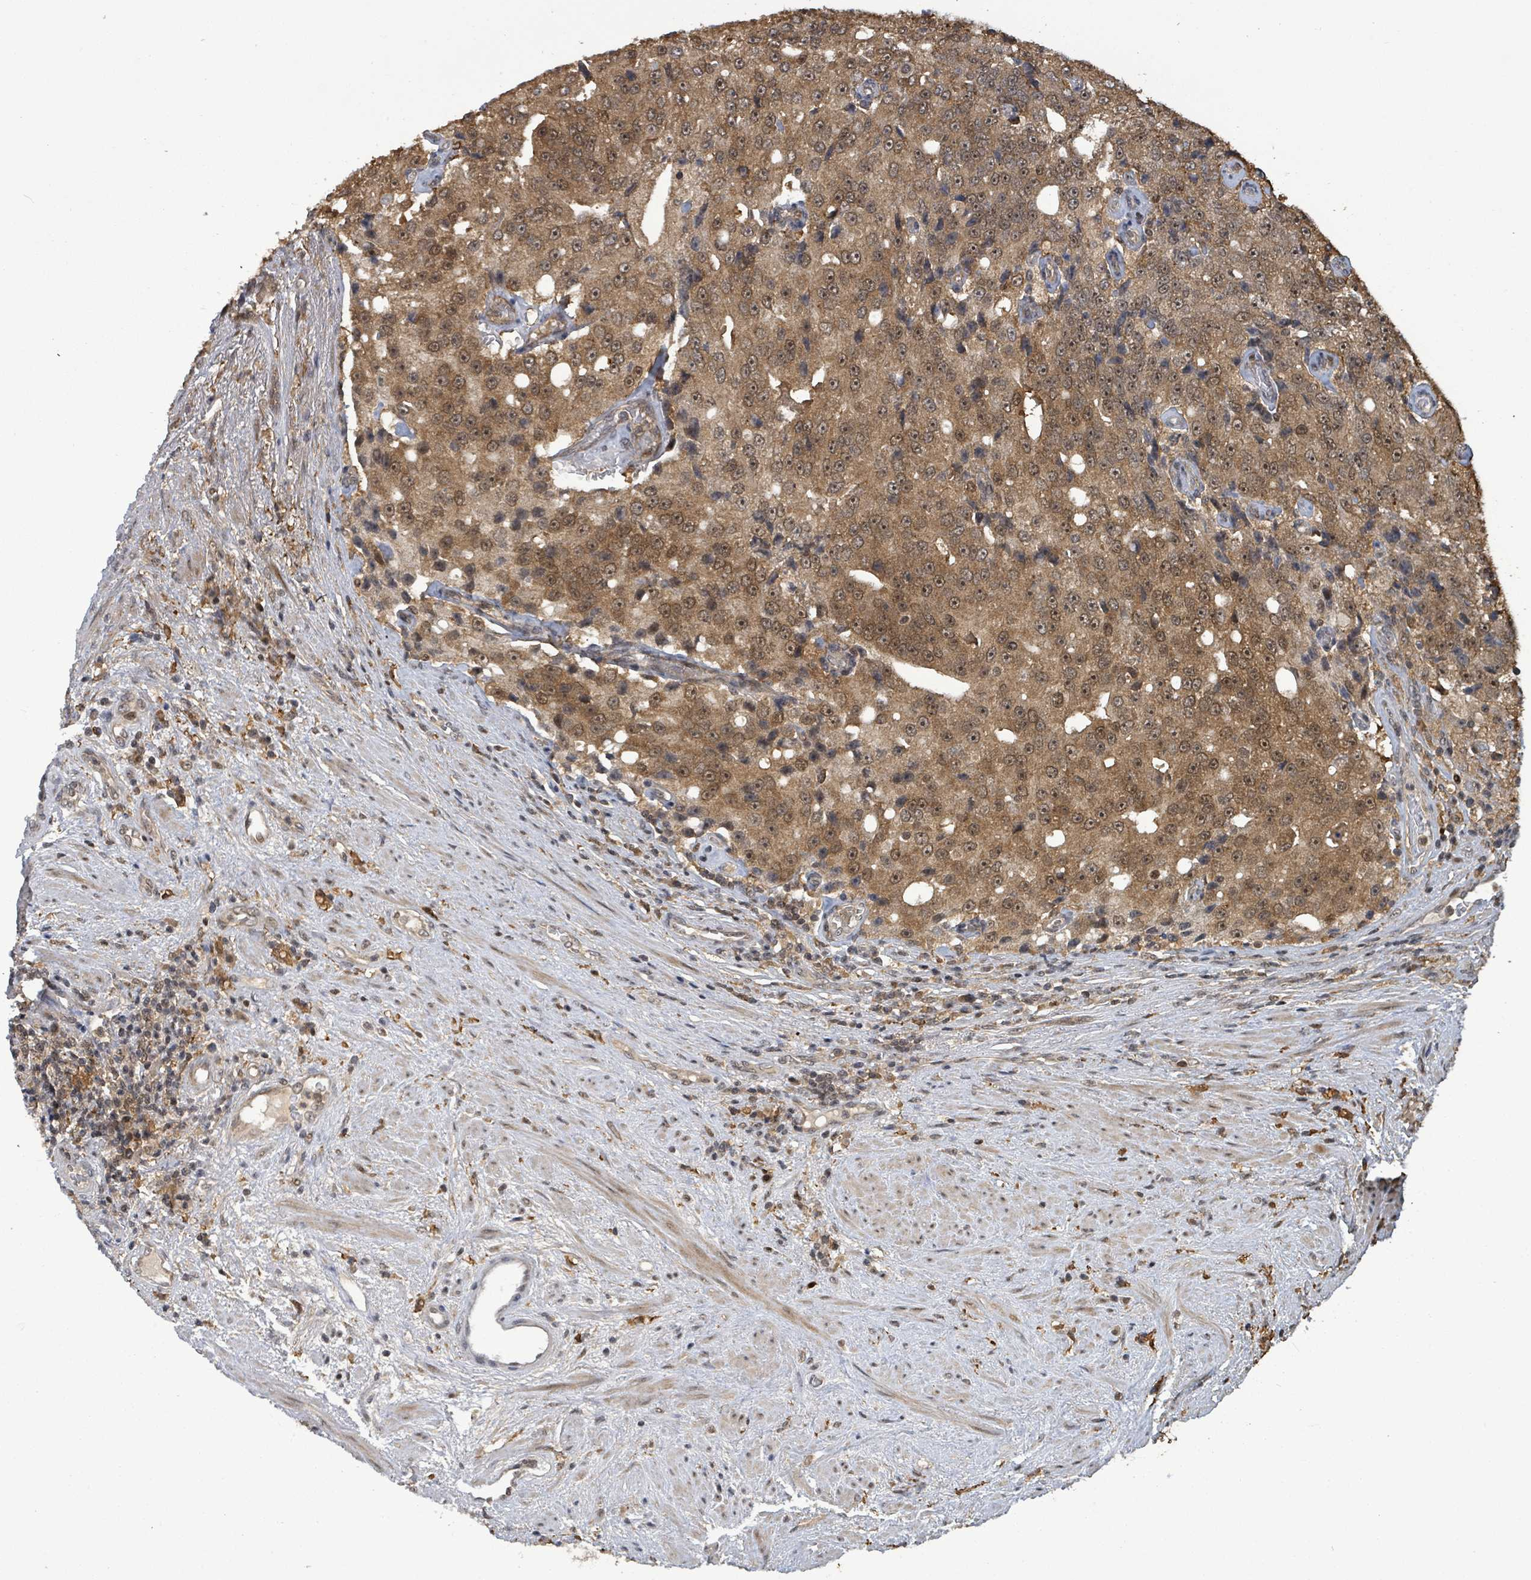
{"staining": {"intensity": "moderate", "quantity": ">75%", "location": "cytoplasmic/membranous,nuclear"}, "tissue": "prostate cancer", "cell_type": "Tumor cells", "image_type": "cancer", "snomed": [{"axis": "morphology", "description": "Adenocarcinoma, High grade"}, {"axis": "topography", "description": "Prostate"}], "caption": "Protein staining of prostate cancer (high-grade adenocarcinoma) tissue exhibits moderate cytoplasmic/membranous and nuclear staining in about >75% of tumor cells.", "gene": "FBXO6", "patient": {"sex": "male", "age": 70}}